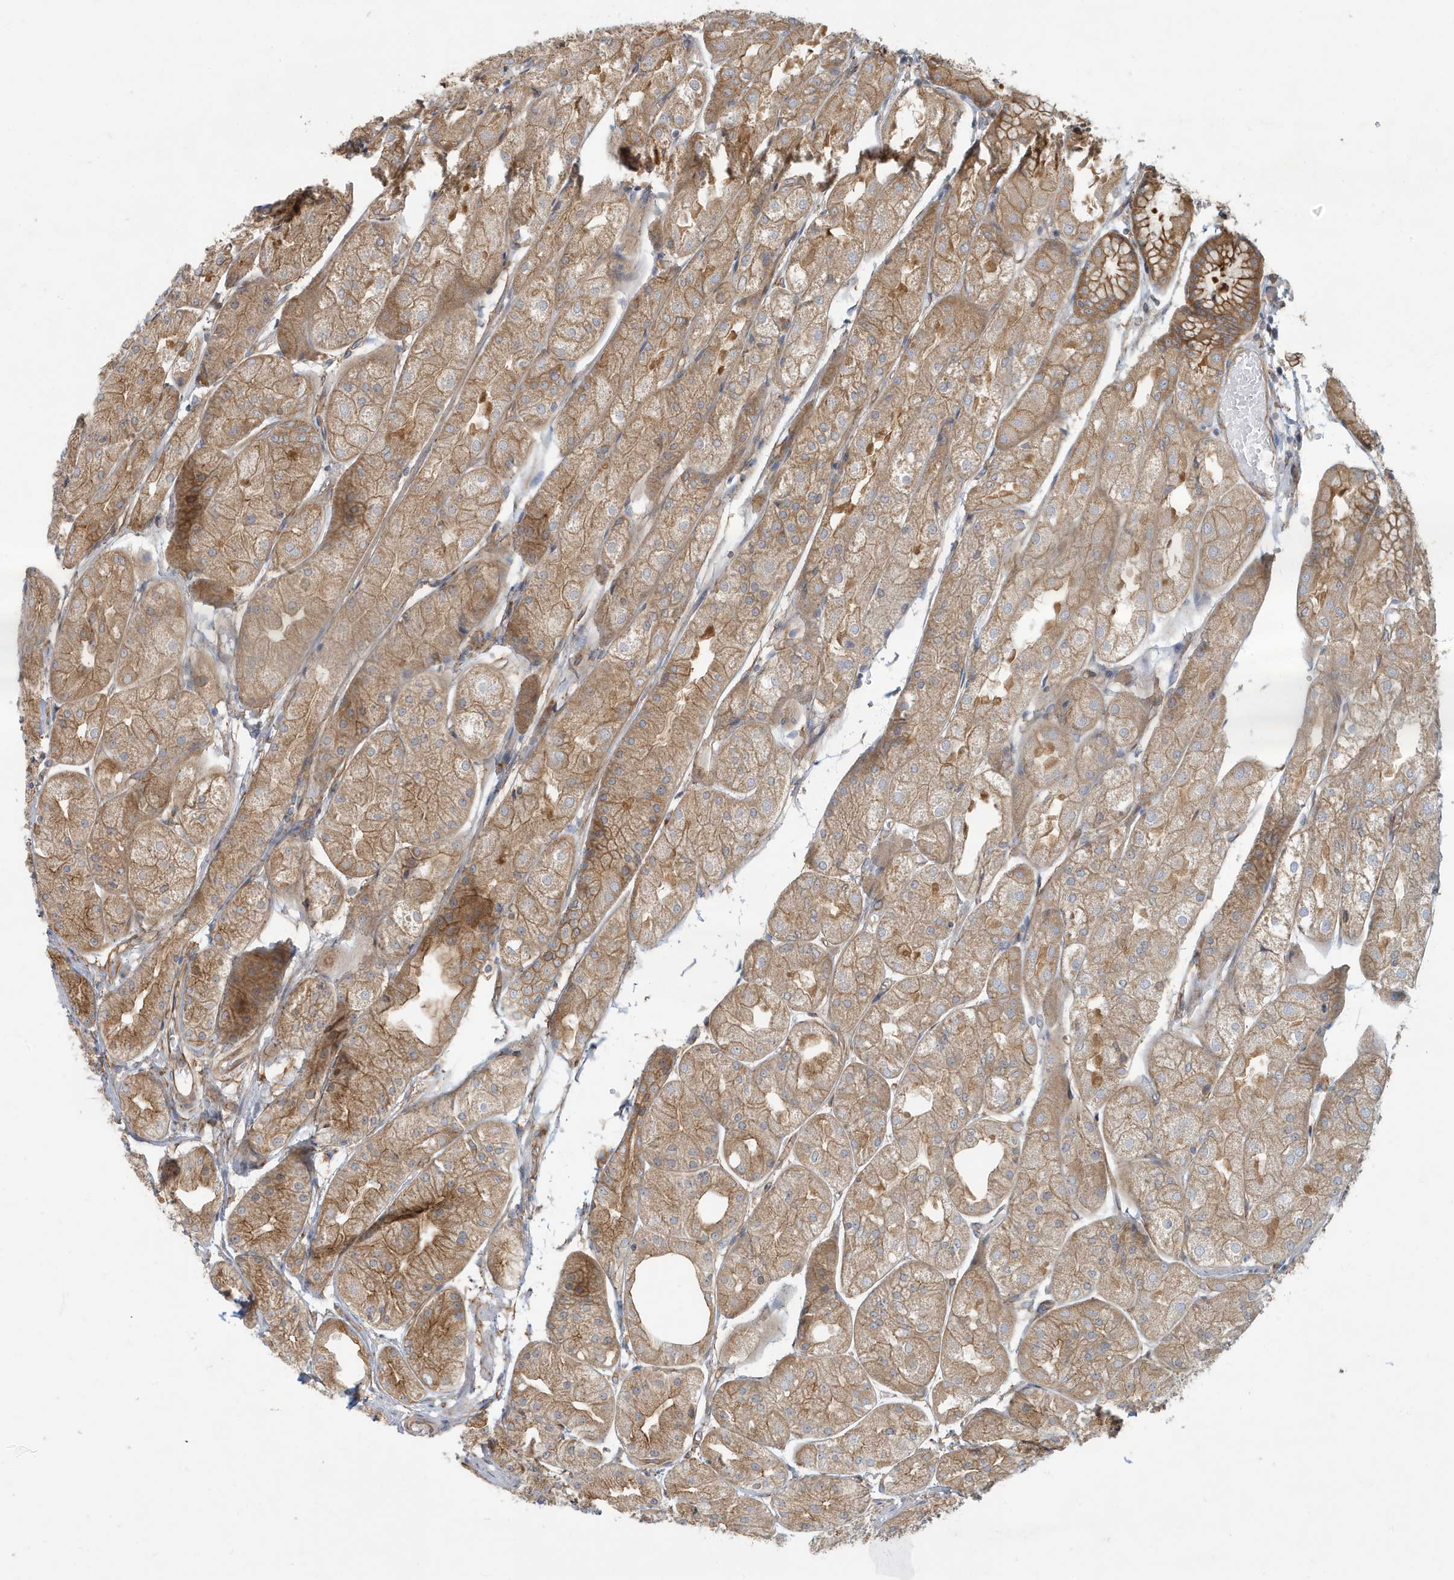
{"staining": {"intensity": "moderate", "quantity": ">75%", "location": "cytoplasmic/membranous"}, "tissue": "stomach", "cell_type": "Glandular cells", "image_type": "normal", "snomed": [{"axis": "morphology", "description": "Normal tissue, NOS"}, {"axis": "topography", "description": "Stomach, upper"}], "caption": "Immunohistochemistry histopathology image of normal stomach stained for a protein (brown), which displays medium levels of moderate cytoplasmic/membranous positivity in about >75% of glandular cells.", "gene": "ATP23", "patient": {"sex": "male", "age": 72}}